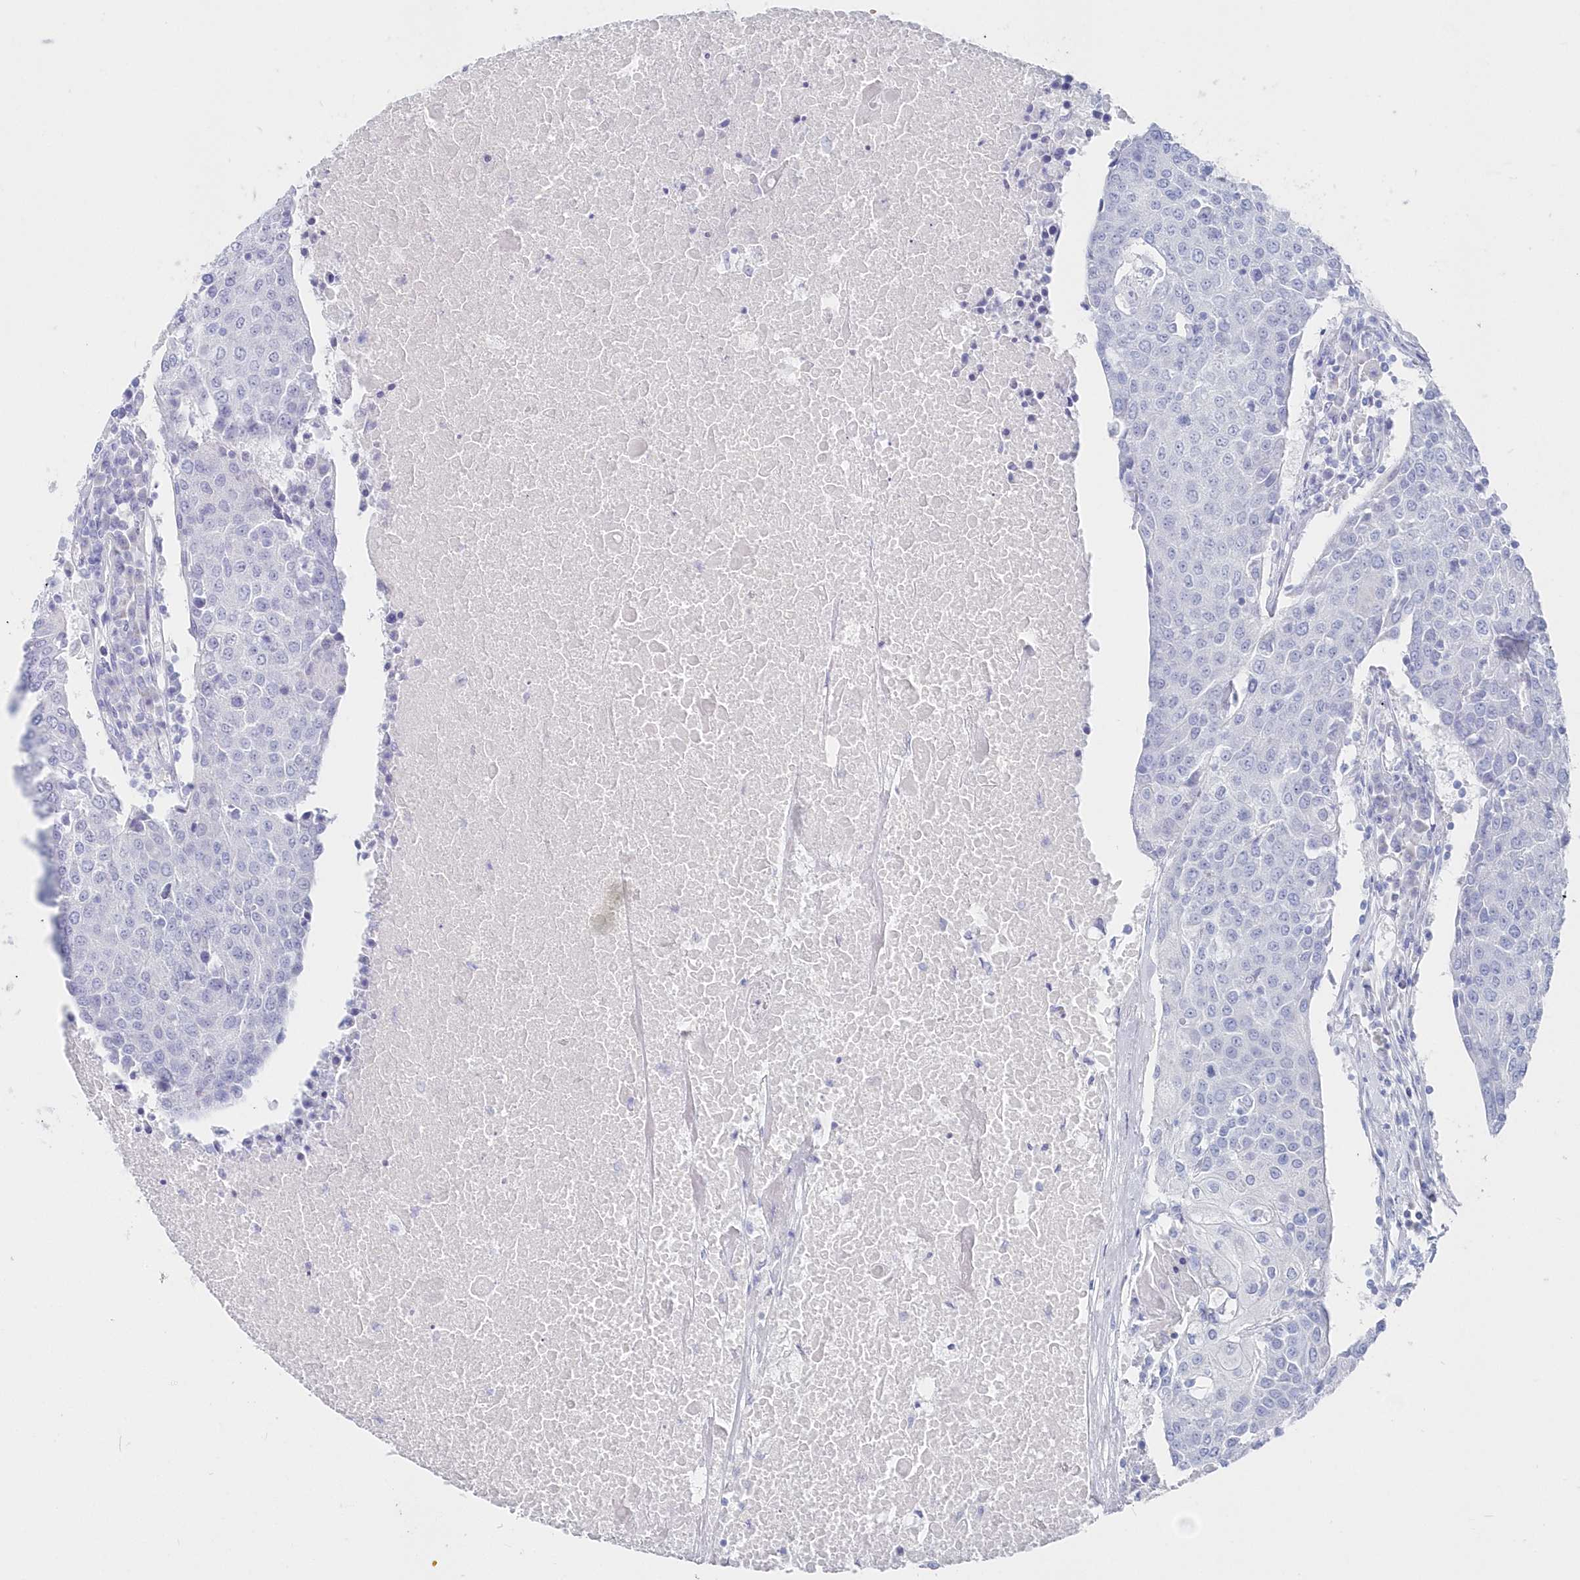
{"staining": {"intensity": "negative", "quantity": "none", "location": "none"}, "tissue": "urothelial cancer", "cell_type": "Tumor cells", "image_type": "cancer", "snomed": [{"axis": "morphology", "description": "Urothelial carcinoma, High grade"}, {"axis": "topography", "description": "Urinary bladder"}], "caption": "Urothelial carcinoma (high-grade) was stained to show a protein in brown. There is no significant positivity in tumor cells.", "gene": "CSNK1G2", "patient": {"sex": "female", "age": 85}}